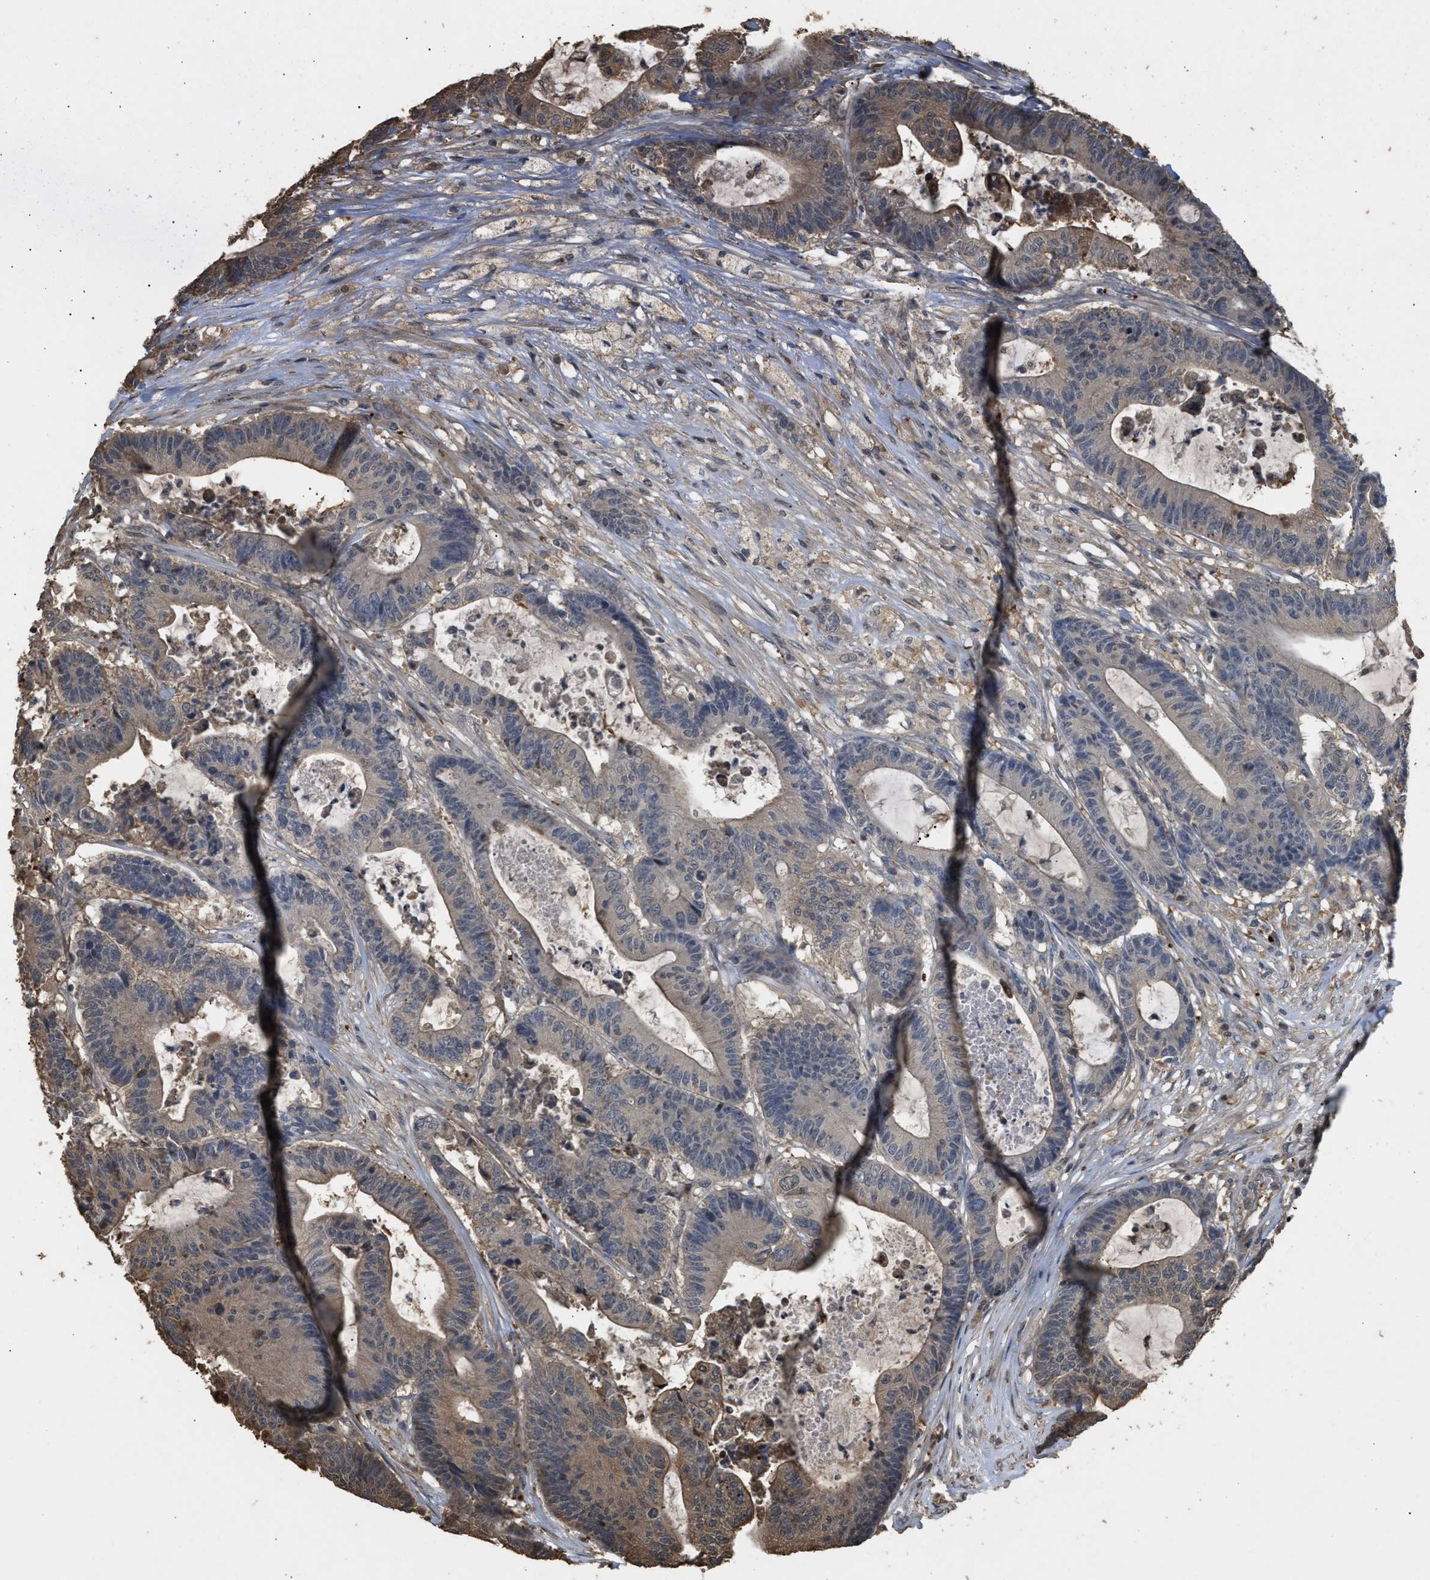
{"staining": {"intensity": "weak", "quantity": "<25%", "location": "cytoplasmic/membranous"}, "tissue": "colorectal cancer", "cell_type": "Tumor cells", "image_type": "cancer", "snomed": [{"axis": "morphology", "description": "Adenocarcinoma, NOS"}, {"axis": "topography", "description": "Colon"}], "caption": "IHC of colorectal cancer (adenocarcinoma) reveals no staining in tumor cells.", "gene": "ARHGDIA", "patient": {"sex": "female", "age": 84}}